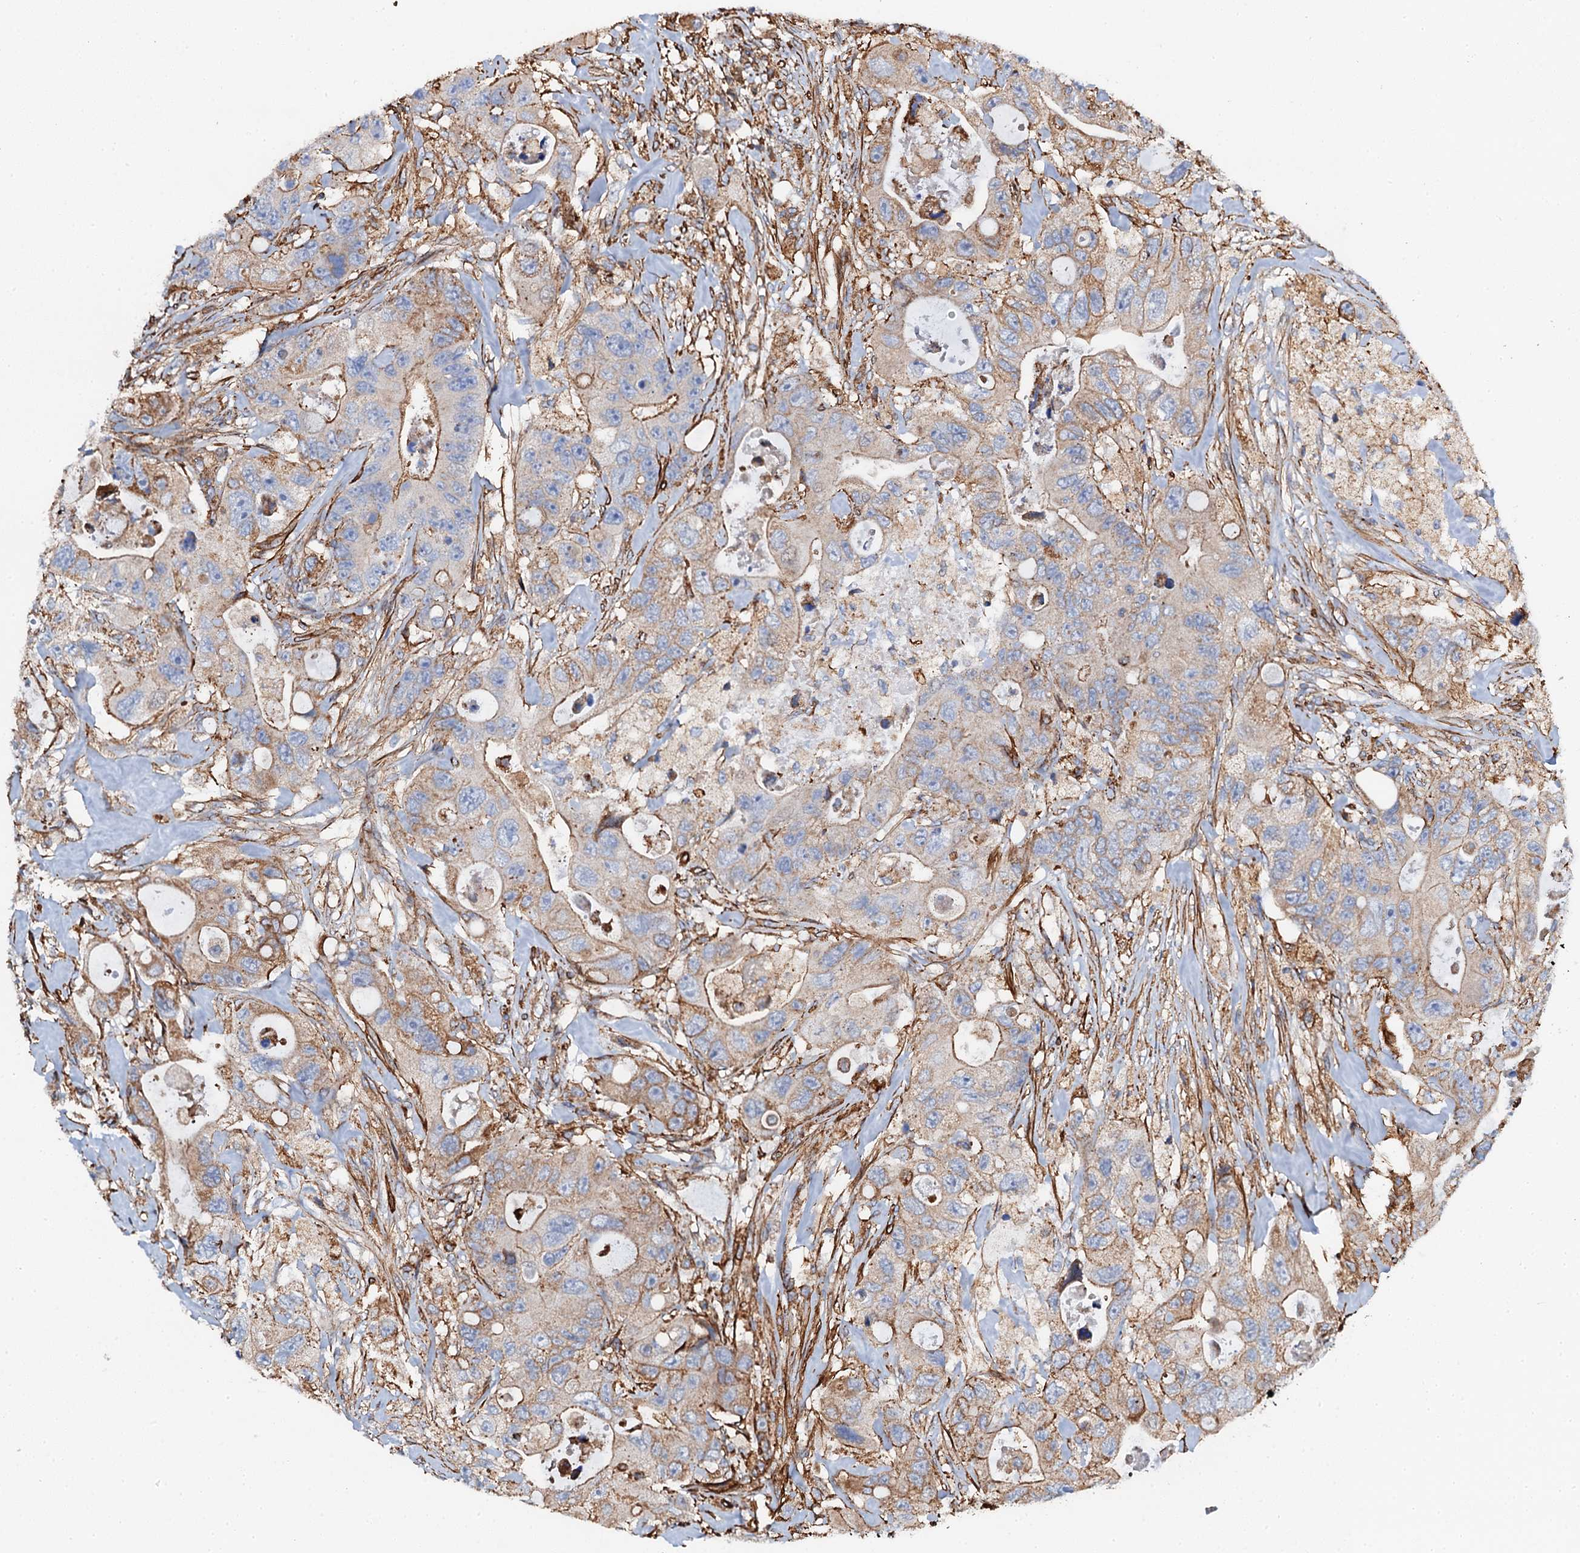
{"staining": {"intensity": "moderate", "quantity": "25%-75%", "location": "cytoplasmic/membranous"}, "tissue": "colorectal cancer", "cell_type": "Tumor cells", "image_type": "cancer", "snomed": [{"axis": "morphology", "description": "Adenocarcinoma, NOS"}, {"axis": "topography", "description": "Colon"}], "caption": "About 25%-75% of tumor cells in human colorectal adenocarcinoma show moderate cytoplasmic/membranous protein staining as visualized by brown immunohistochemical staining.", "gene": "INTS10", "patient": {"sex": "female", "age": 46}}